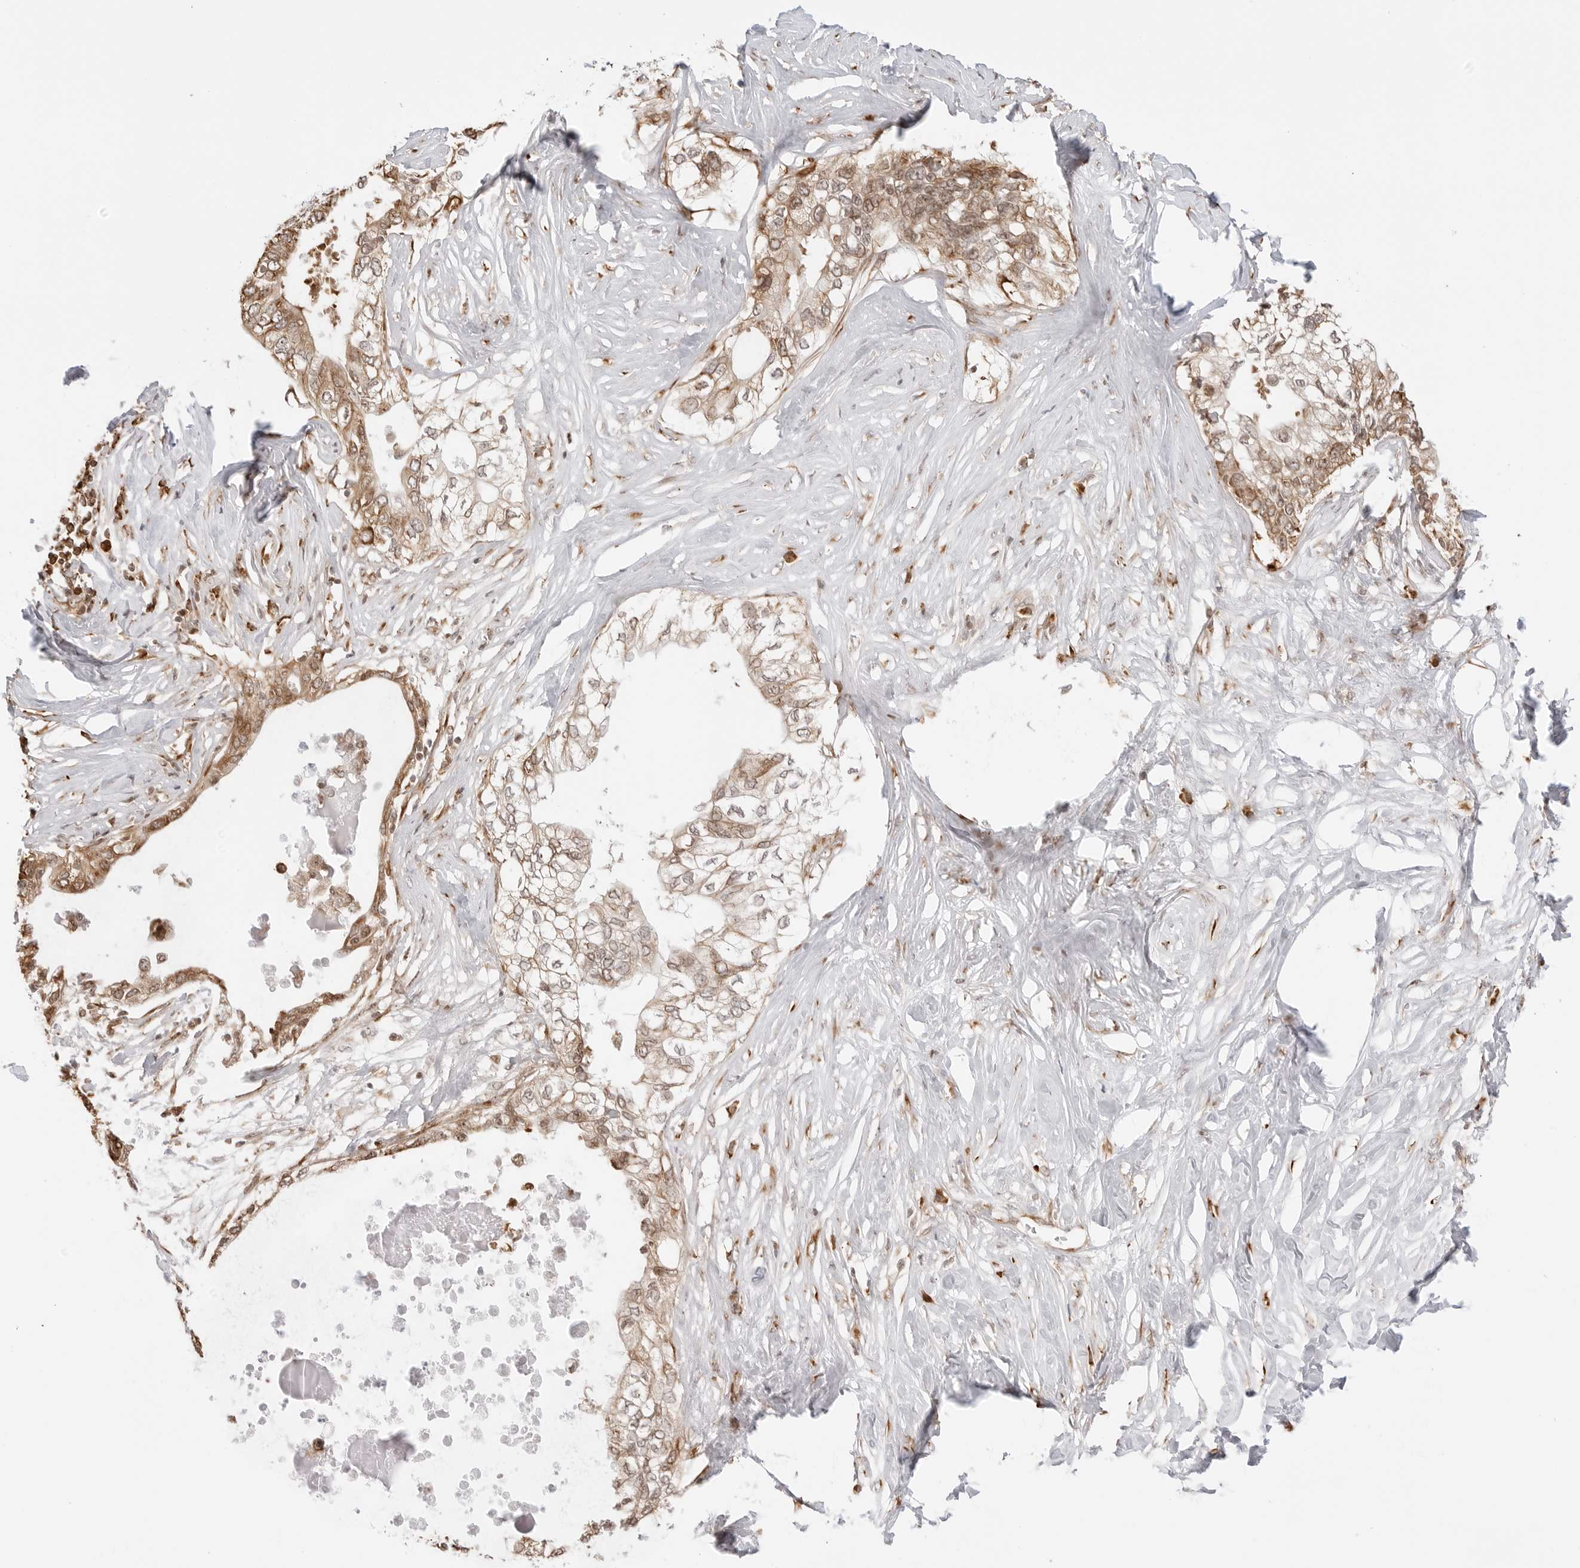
{"staining": {"intensity": "moderate", "quantity": ">75%", "location": "cytoplasmic/membranous,nuclear"}, "tissue": "pancreatic cancer", "cell_type": "Tumor cells", "image_type": "cancer", "snomed": [{"axis": "morphology", "description": "Normal tissue, NOS"}, {"axis": "morphology", "description": "Adenocarcinoma, NOS"}, {"axis": "topography", "description": "Pancreas"}, {"axis": "topography", "description": "Peripheral nerve tissue"}], "caption": "Immunohistochemical staining of human adenocarcinoma (pancreatic) exhibits moderate cytoplasmic/membranous and nuclear protein positivity in approximately >75% of tumor cells.", "gene": "FKBP14", "patient": {"sex": "male", "age": 59}}